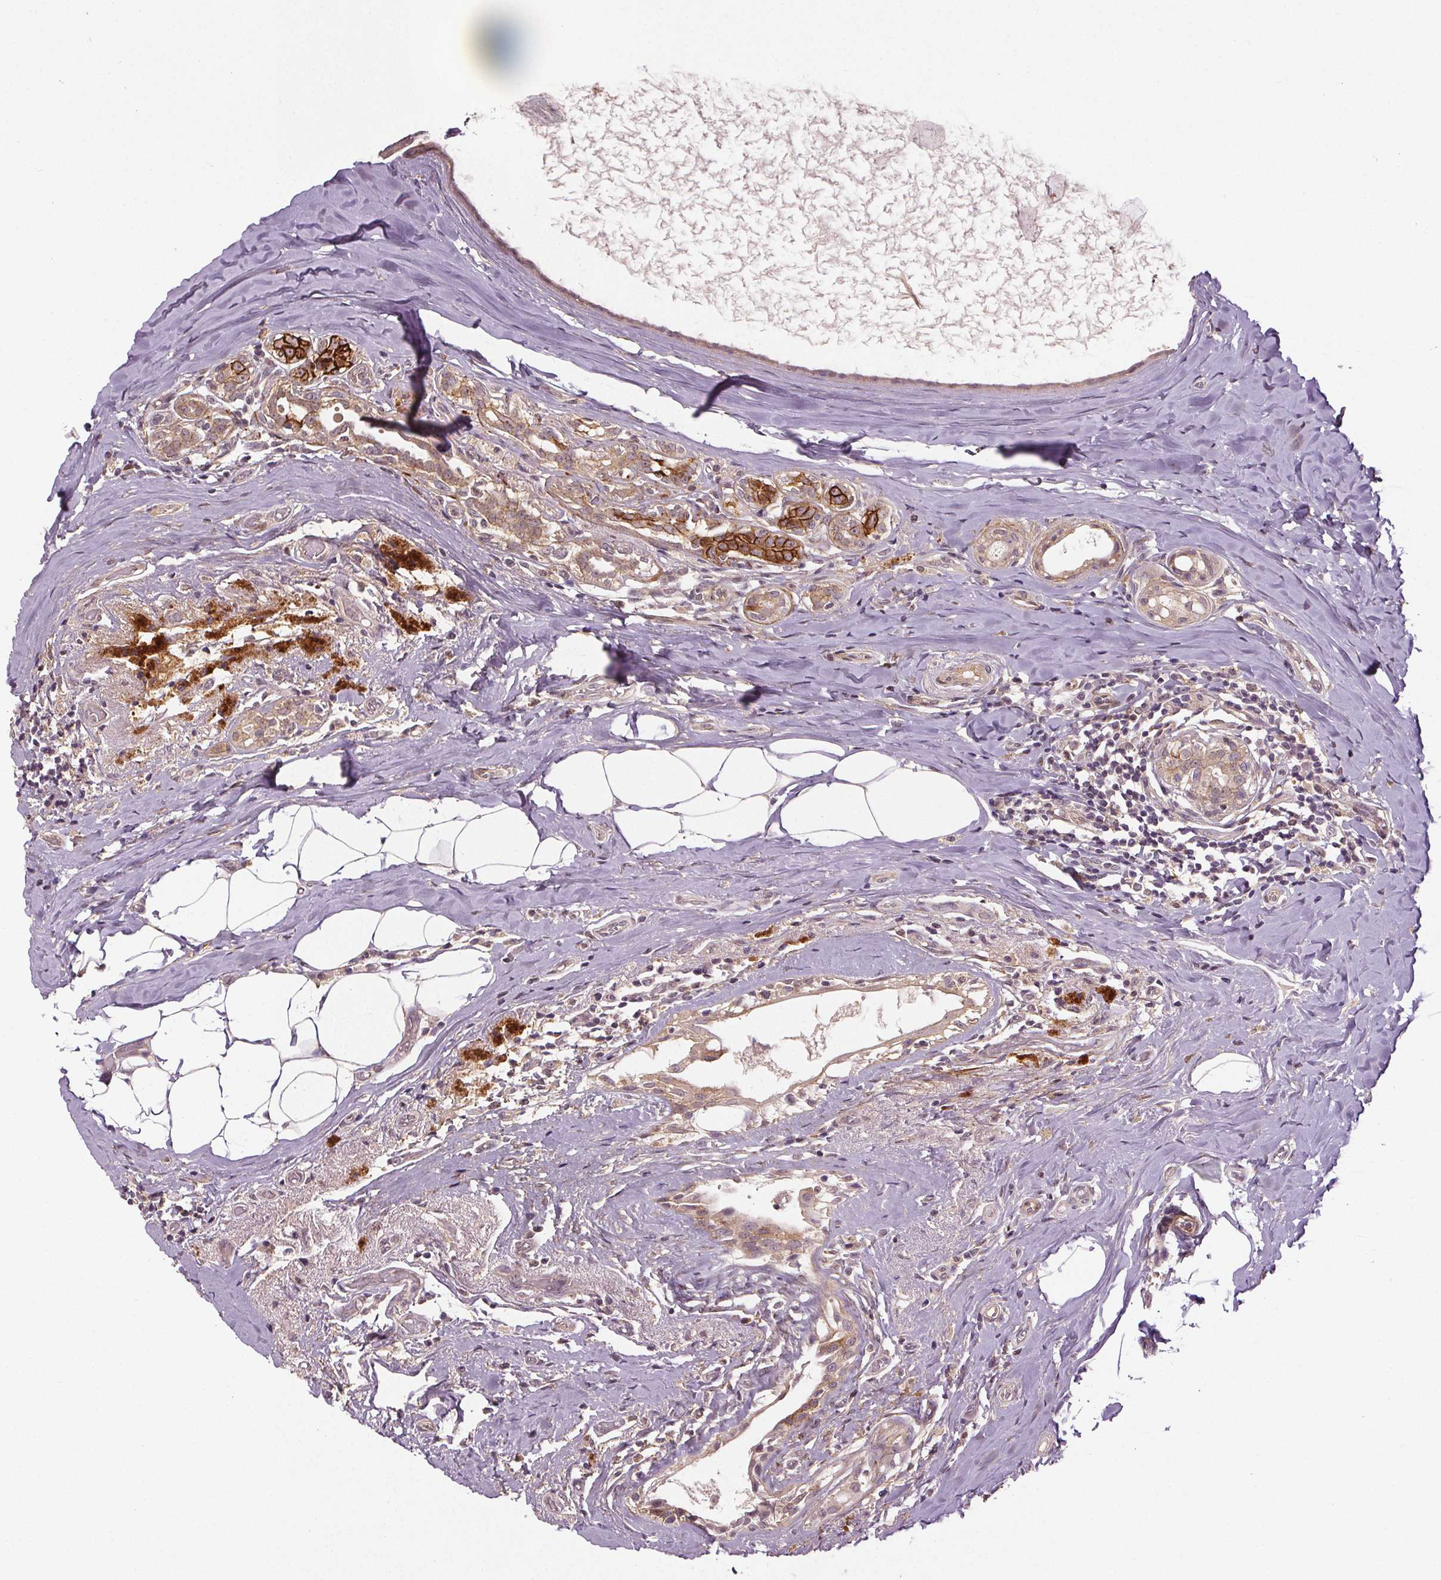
{"staining": {"intensity": "strong", "quantity": "25%-75%", "location": "cytoplasmic/membranous"}, "tissue": "breast cancer", "cell_type": "Tumor cells", "image_type": "cancer", "snomed": [{"axis": "morphology", "description": "Intraductal carcinoma, in situ"}, {"axis": "morphology", "description": "Duct carcinoma"}, {"axis": "morphology", "description": "Lobular carcinoma, in situ"}, {"axis": "topography", "description": "Breast"}], "caption": "The image reveals immunohistochemical staining of invasive ductal carcinoma (breast). There is strong cytoplasmic/membranous positivity is present in about 25%-75% of tumor cells. The protein of interest is shown in brown color, while the nuclei are stained blue.", "gene": "EPHB3", "patient": {"sex": "female", "age": 44}}